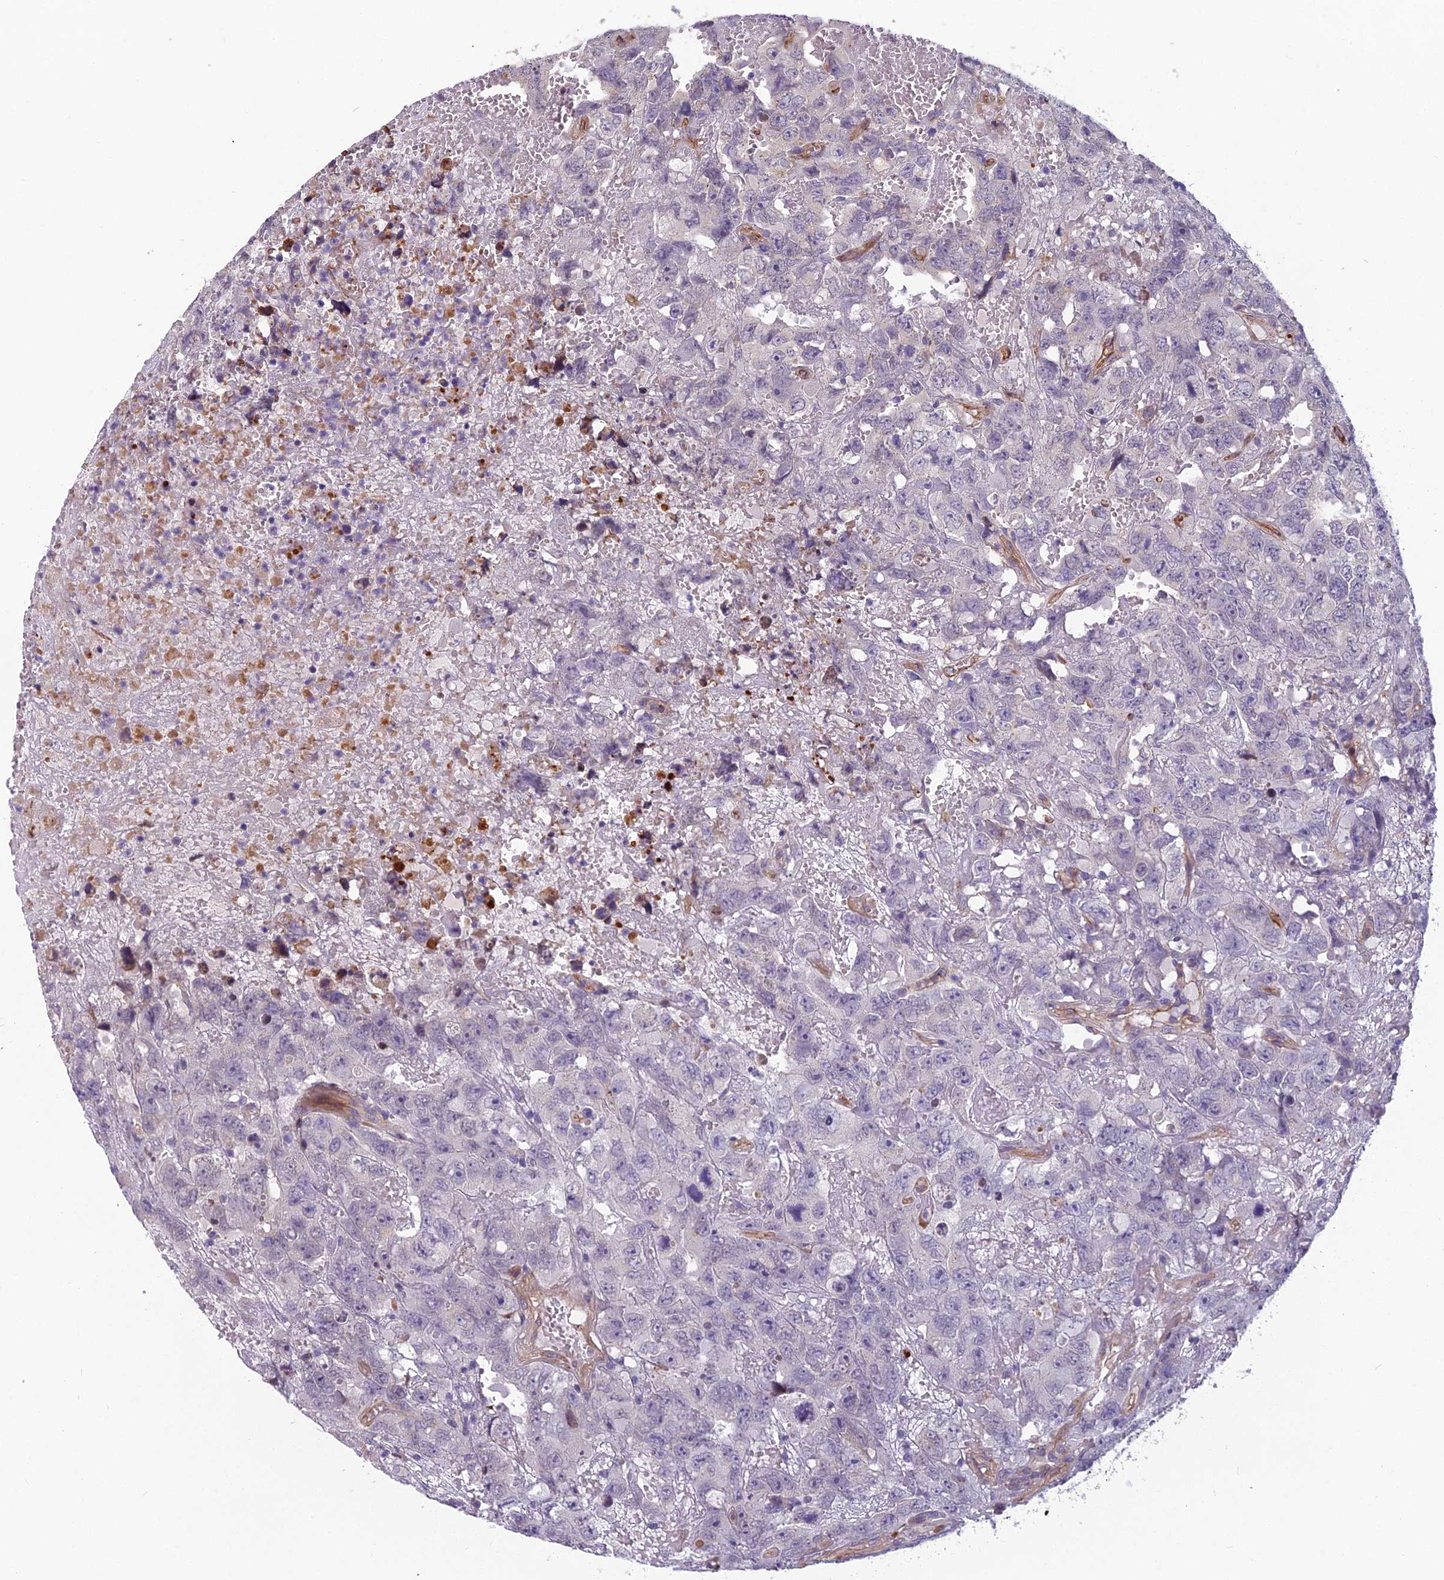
{"staining": {"intensity": "negative", "quantity": "none", "location": "none"}, "tissue": "testis cancer", "cell_type": "Tumor cells", "image_type": "cancer", "snomed": [{"axis": "morphology", "description": "Carcinoma, Embryonal, NOS"}, {"axis": "topography", "description": "Testis"}], "caption": "This is an IHC micrograph of embryonal carcinoma (testis). There is no positivity in tumor cells.", "gene": "TSPAN15", "patient": {"sex": "male", "age": 45}}